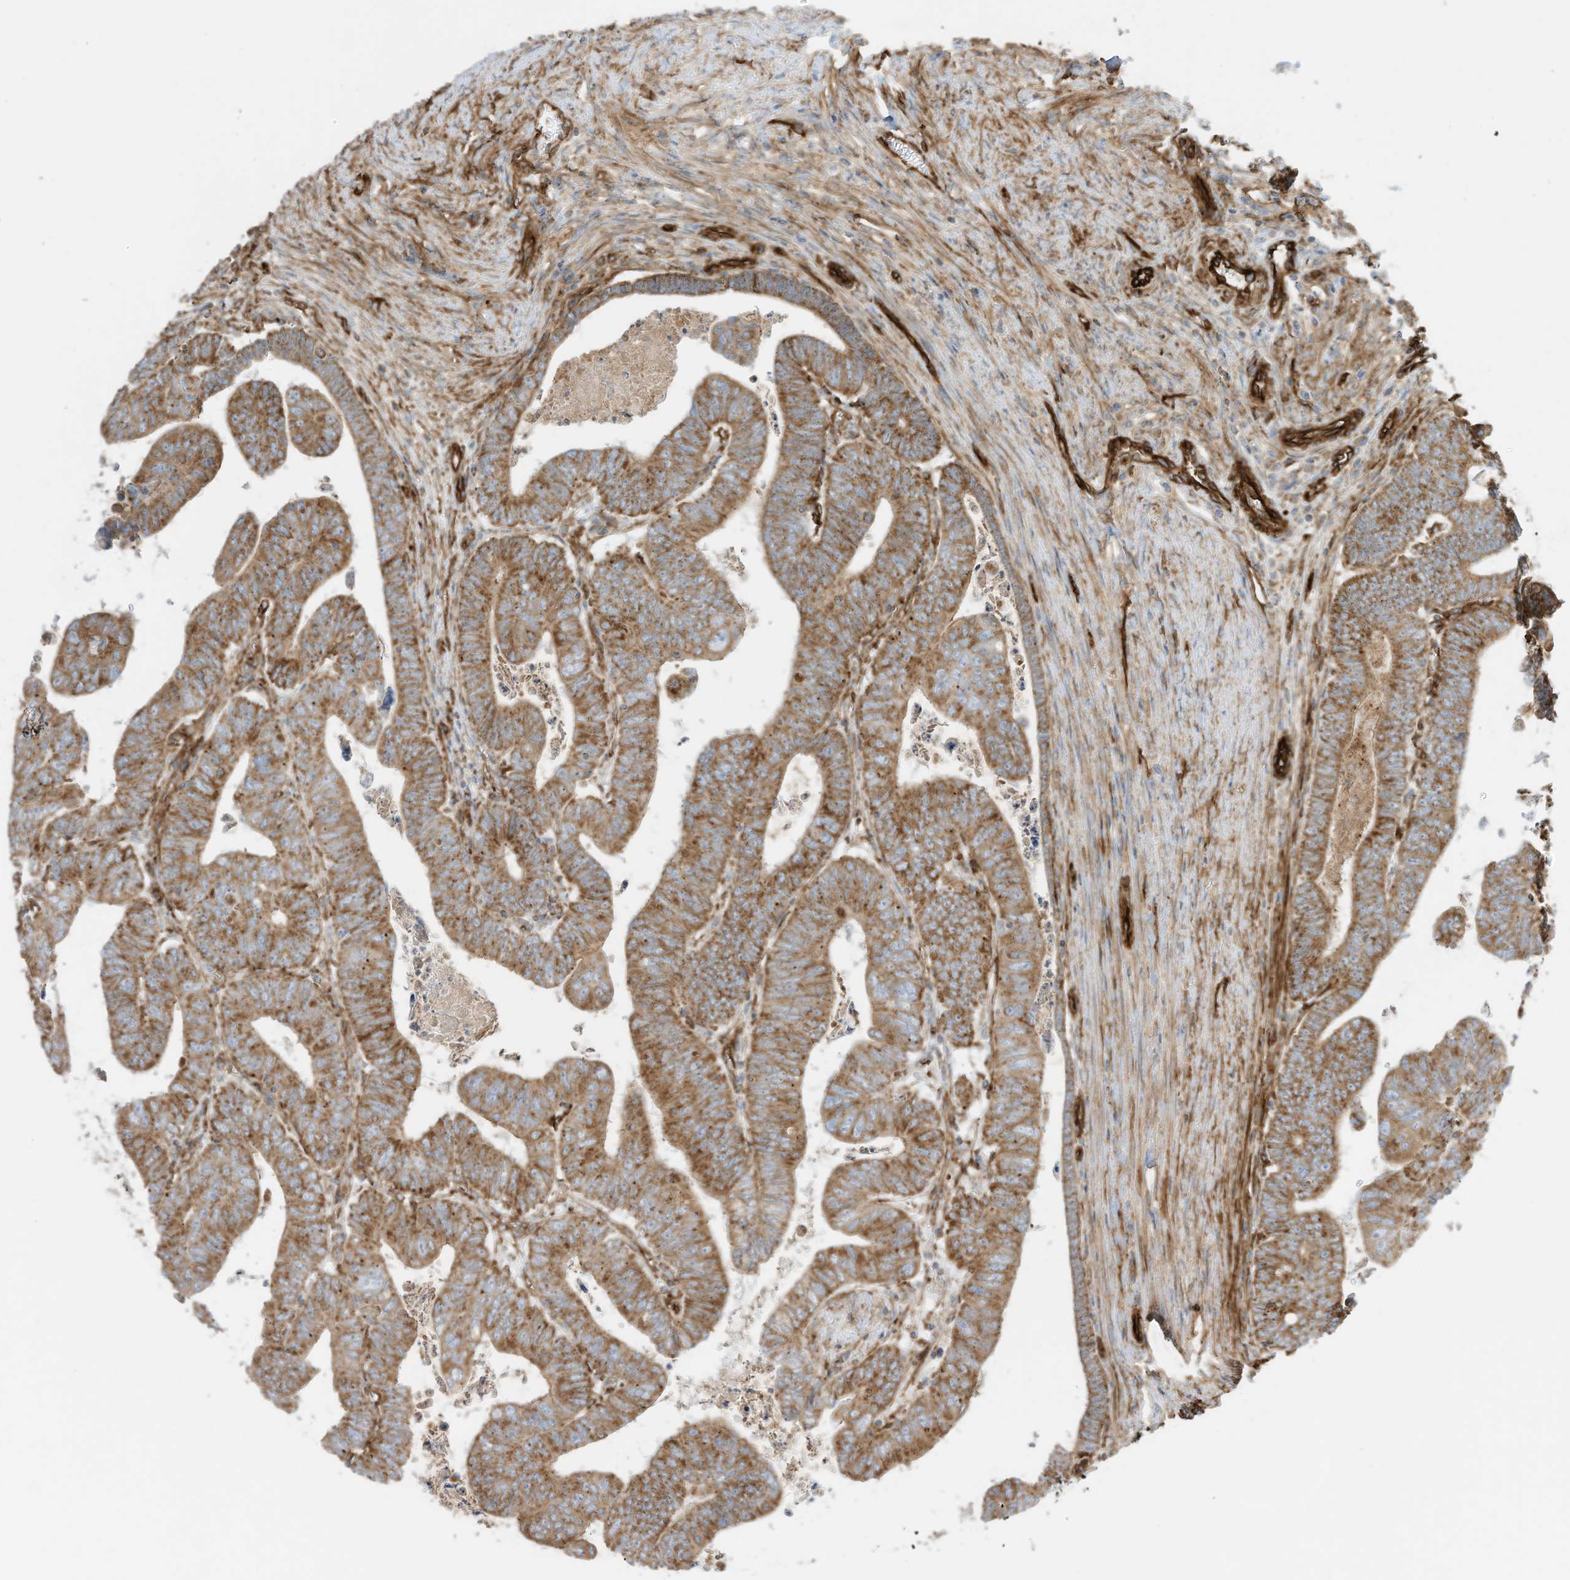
{"staining": {"intensity": "moderate", "quantity": ">75%", "location": "cytoplasmic/membranous"}, "tissue": "colorectal cancer", "cell_type": "Tumor cells", "image_type": "cancer", "snomed": [{"axis": "morphology", "description": "Normal tissue, NOS"}, {"axis": "morphology", "description": "Adenocarcinoma, NOS"}, {"axis": "topography", "description": "Rectum"}], "caption": "Colorectal cancer was stained to show a protein in brown. There is medium levels of moderate cytoplasmic/membranous staining in about >75% of tumor cells. (brown staining indicates protein expression, while blue staining denotes nuclei).", "gene": "ABCB7", "patient": {"sex": "female", "age": 65}}